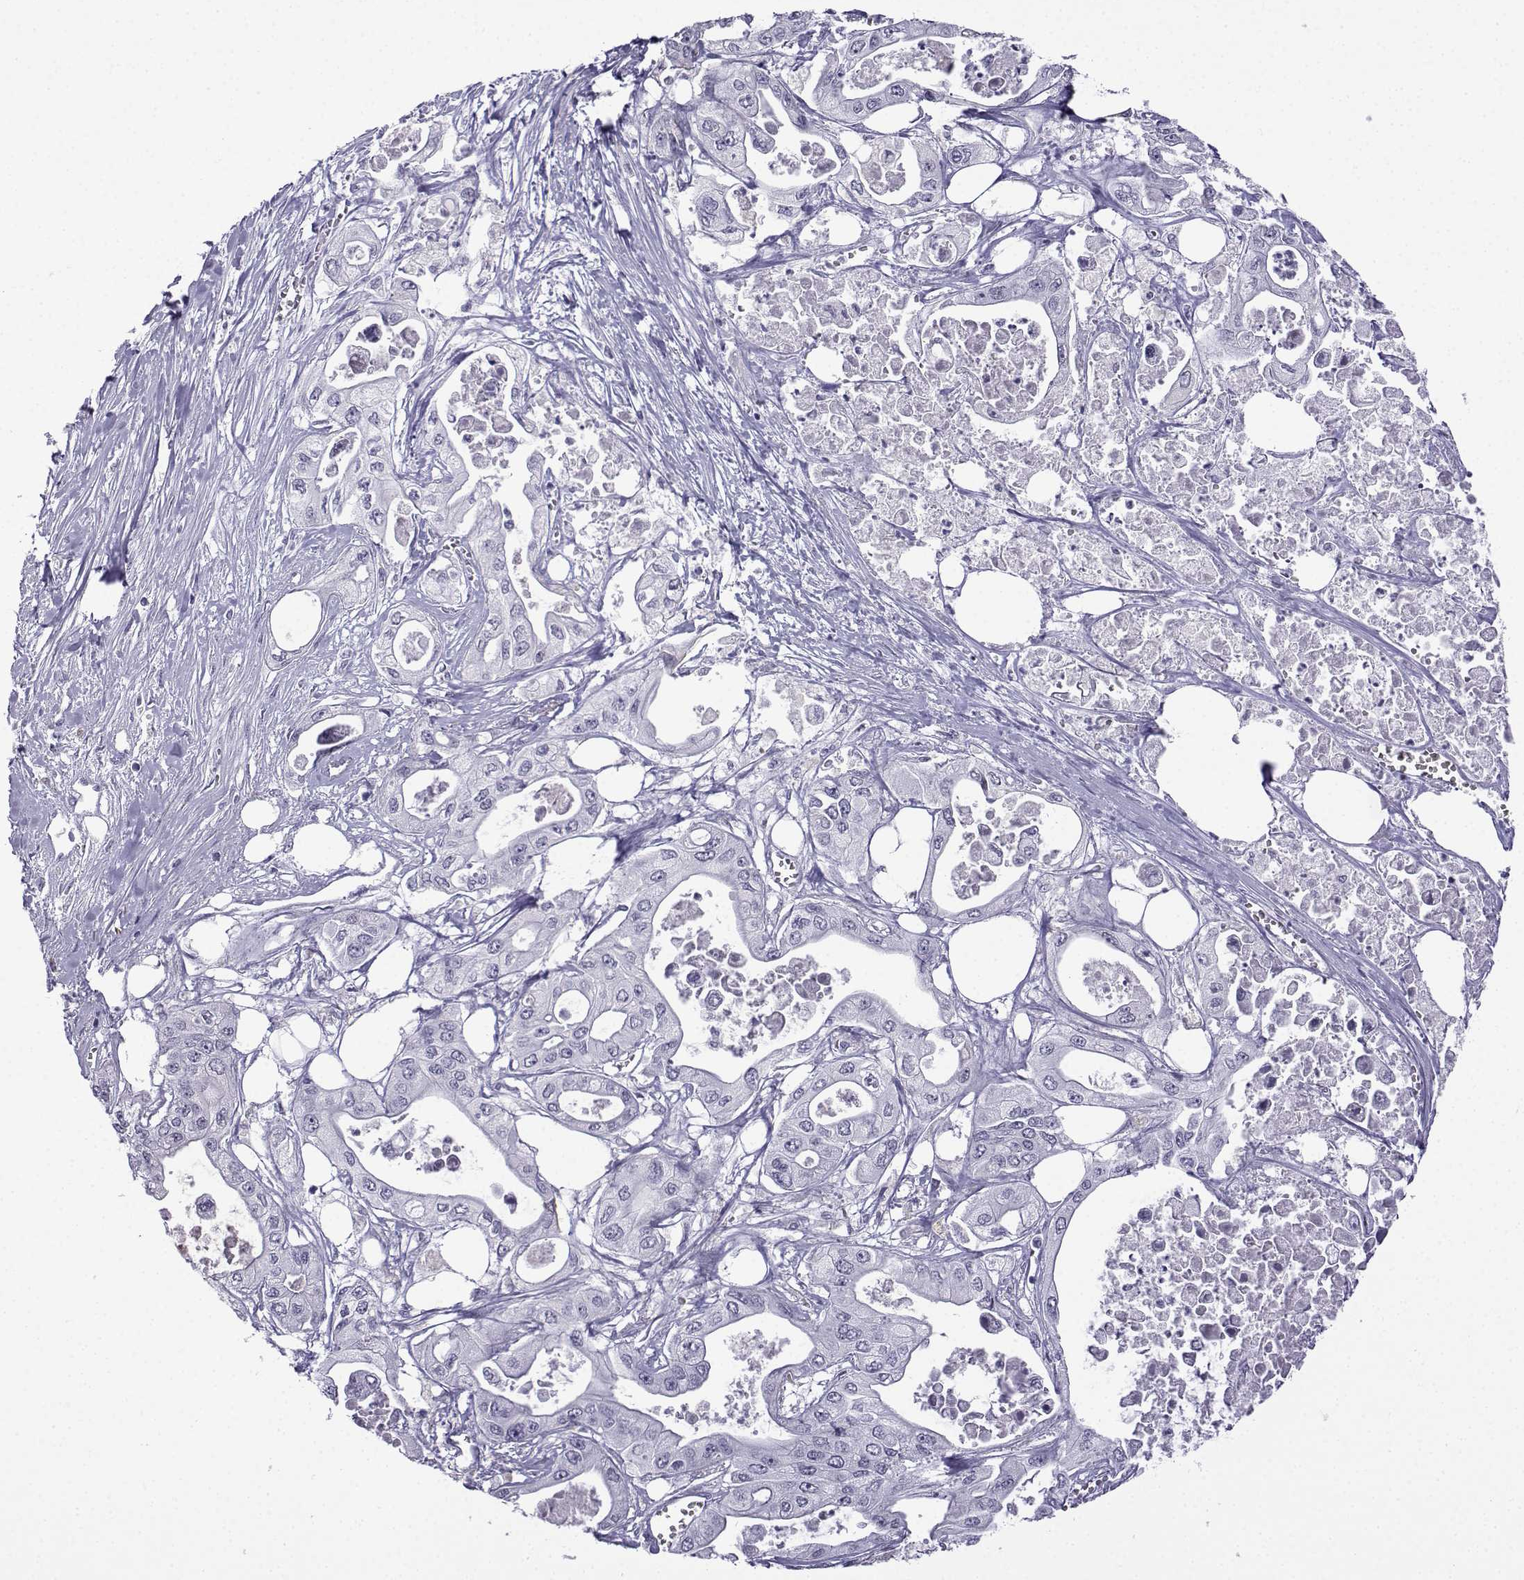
{"staining": {"intensity": "negative", "quantity": "none", "location": "none"}, "tissue": "pancreatic cancer", "cell_type": "Tumor cells", "image_type": "cancer", "snomed": [{"axis": "morphology", "description": "Adenocarcinoma, NOS"}, {"axis": "topography", "description": "Pancreas"}], "caption": "Immunohistochemical staining of pancreatic adenocarcinoma reveals no significant staining in tumor cells. The staining was performed using DAB to visualize the protein expression in brown, while the nuclei were stained in blue with hematoxylin (Magnification: 20x).", "gene": "MRGBP", "patient": {"sex": "male", "age": 70}}